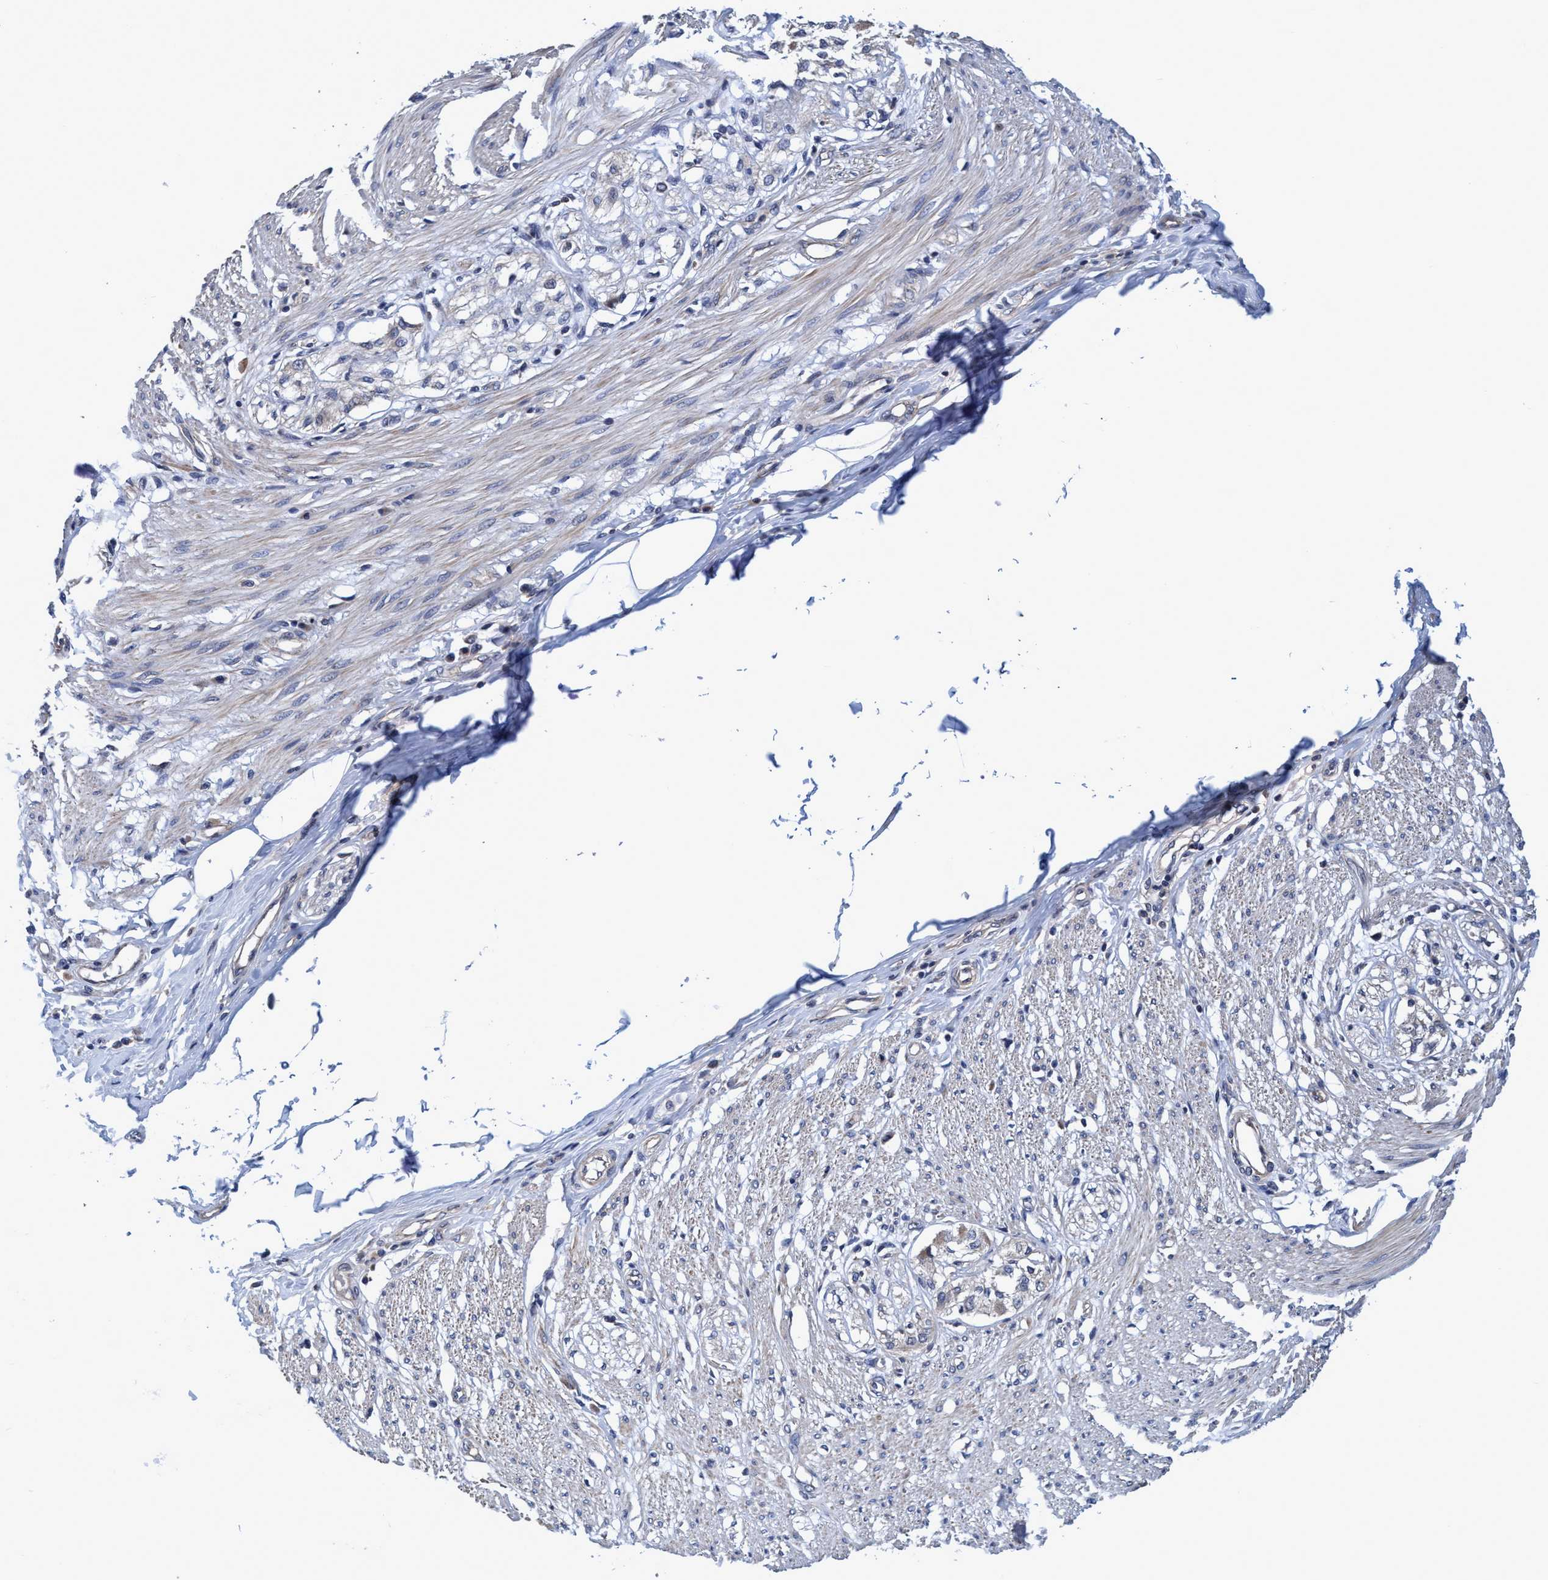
{"staining": {"intensity": "weak", "quantity": "25%-75%", "location": "cytoplasmic/membranous"}, "tissue": "smooth muscle", "cell_type": "Smooth muscle cells", "image_type": "normal", "snomed": [{"axis": "morphology", "description": "Normal tissue, NOS"}, {"axis": "morphology", "description": "Adenocarcinoma, NOS"}, {"axis": "topography", "description": "Colon"}, {"axis": "topography", "description": "Peripheral nerve tissue"}], "caption": "IHC photomicrograph of benign smooth muscle: smooth muscle stained using immunohistochemistry demonstrates low levels of weak protein expression localized specifically in the cytoplasmic/membranous of smooth muscle cells, appearing as a cytoplasmic/membranous brown color.", "gene": "CALCOCO2", "patient": {"sex": "male", "age": 14}}